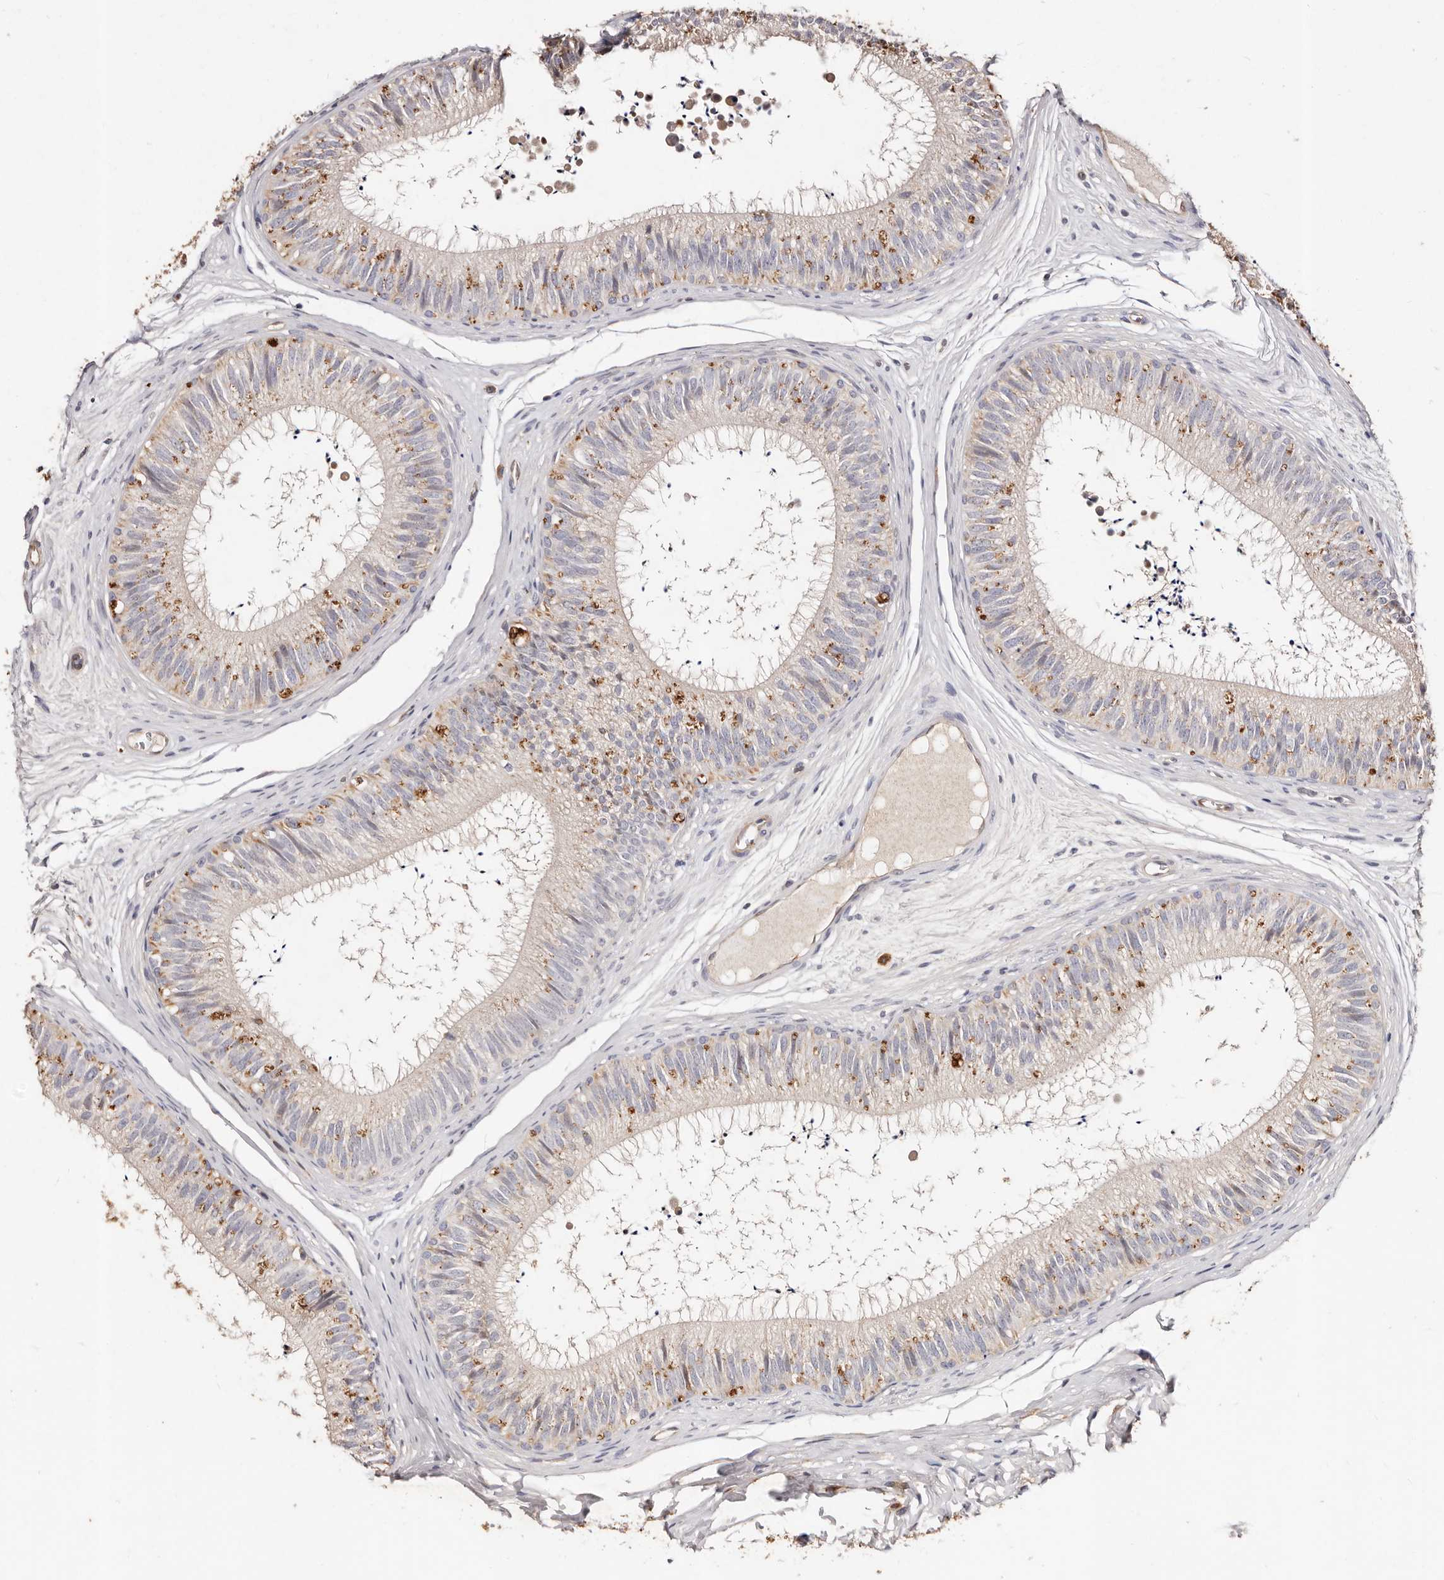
{"staining": {"intensity": "moderate", "quantity": "25%-75%", "location": "cytoplasmic/membranous"}, "tissue": "epididymis", "cell_type": "Glandular cells", "image_type": "normal", "snomed": [{"axis": "morphology", "description": "Normal tissue, NOS"}, {"axis": "topography", "description": "Epididymis"}], "caption": "High-magnification brightfield microscopy of normal epididymis stained with DAB (brown) and counterstained with hematoxylin (blue). glandular cells exhibit moderate cytoplasmic/membranous staining is appreciated in about25%-75% of cells.", "gene": "THBS3", "patient": {"sex": "male", "age": 29}}